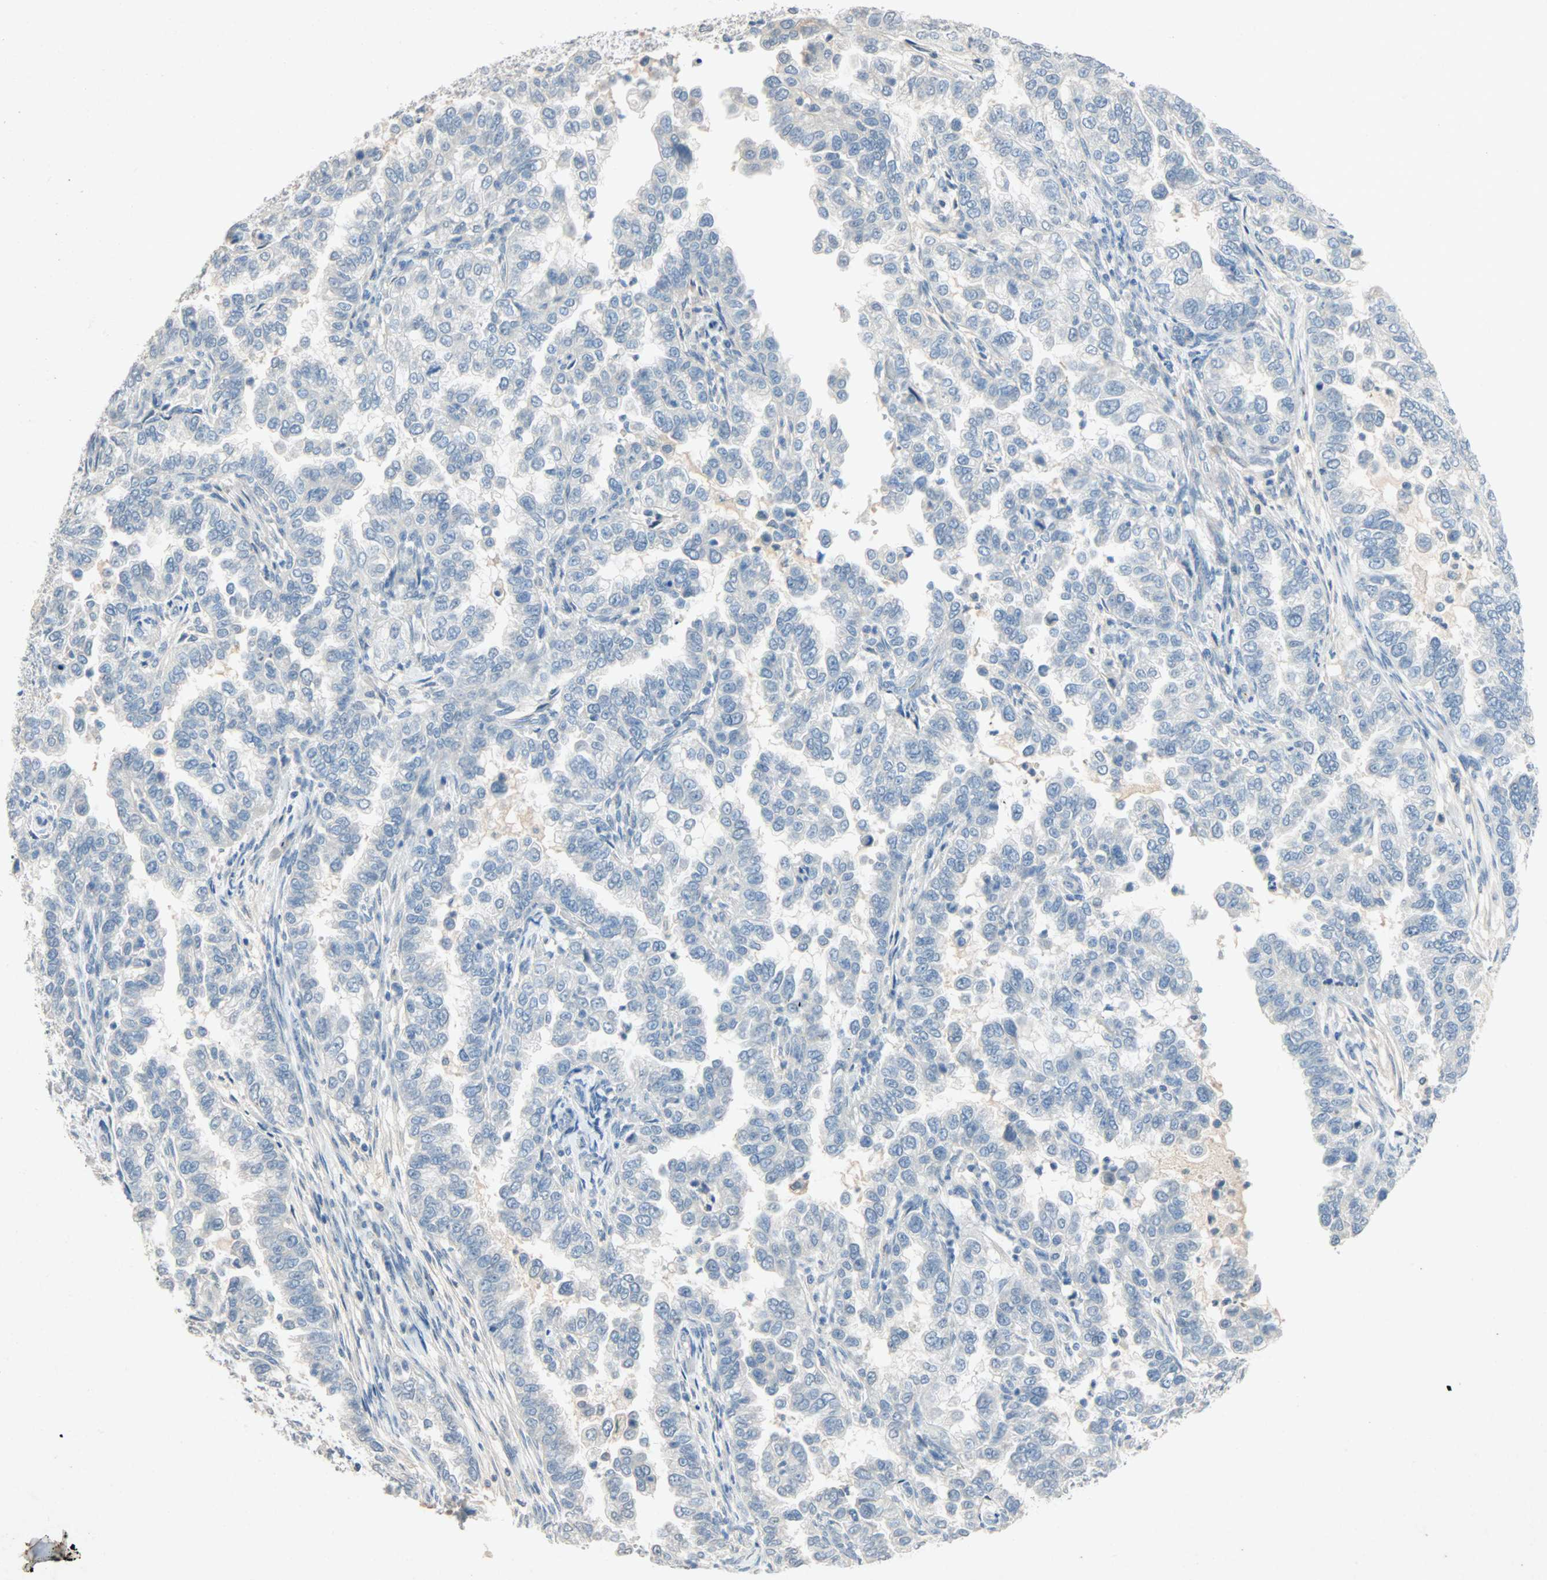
{"staining": {"intensity": "negative", "quantity": "none", "location": "none"}, "tissue": "endometrial cancer", "cell_type": "Tumor cells", "image_type": "cancer", "snomed": [{"axis": "morphology", "description": "Adenocarcinoma, NOS"}, {"axis": "topography", "description": "Endometrium"}], "caption": "Immunohistochemistry (IHC) of endometrial cancer (adenocarcinoma) exhibits no expression in tumor cells. (DAB (3,3'-diaminobenzidine) immunohistochemistry (IHC) with hematoxylin counter stain).", "gene": "PCDHB2", "patient": {"sex": "female", "age": 85}}